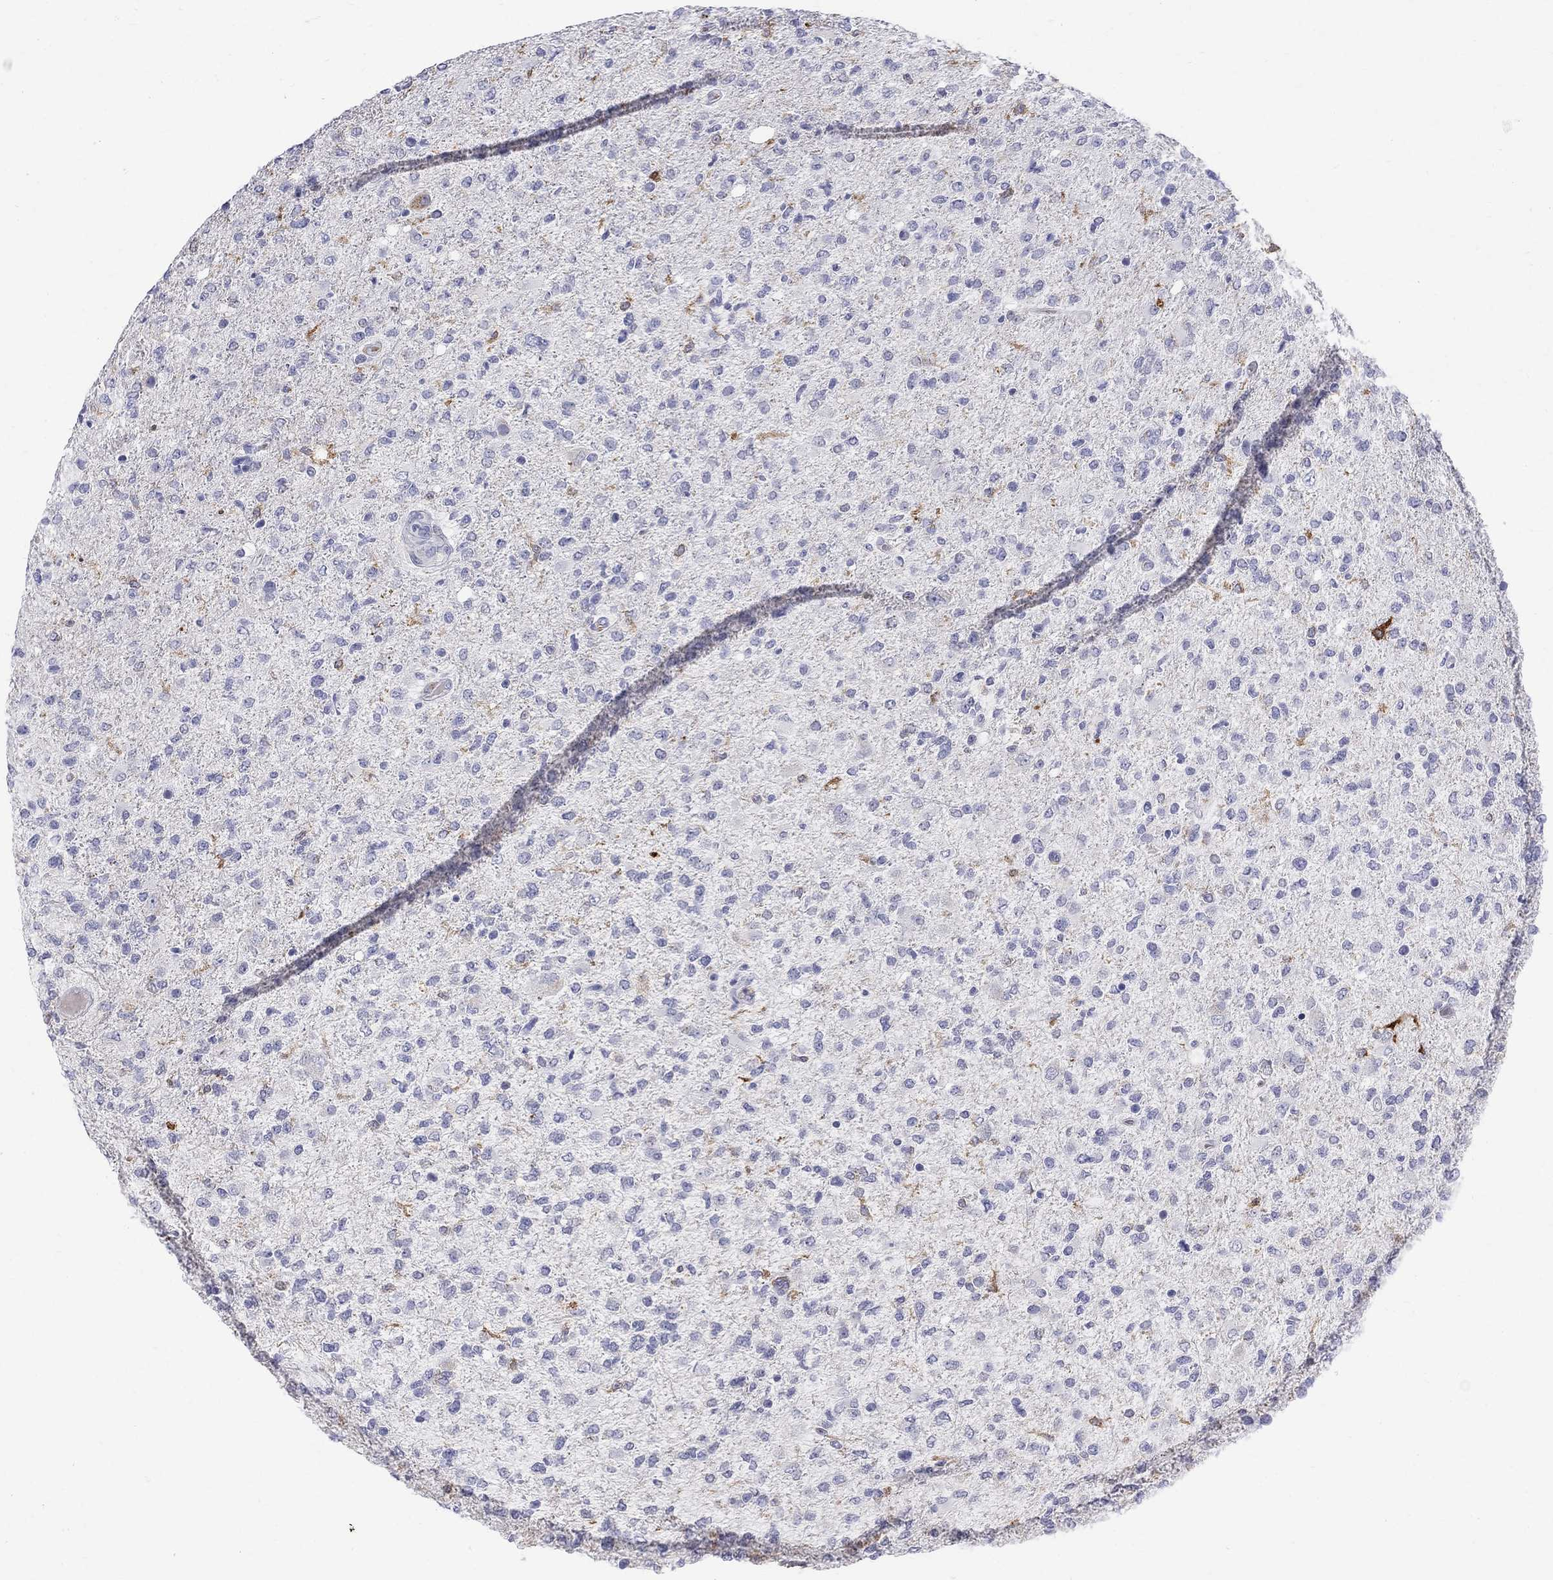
{"staining": {"intensity": "negative", "quantity": "none", "location": "none"}, "tissue": "glioma", "cell_type": "Tumor cells", "image_type": "cancer", "snomed": [{"axis": "morphology", "description": "Glioma, malignant, High grade"}, {"axis": "topography", "description": "Cerebral cortex"}], "caption": "Malignant glioma (high-grade) stained for a protein using immunohistochemistry (IHC) shows no staining tumor cells.", "gene": "AGER", "patient": {"sex": "male", "age": 70}}